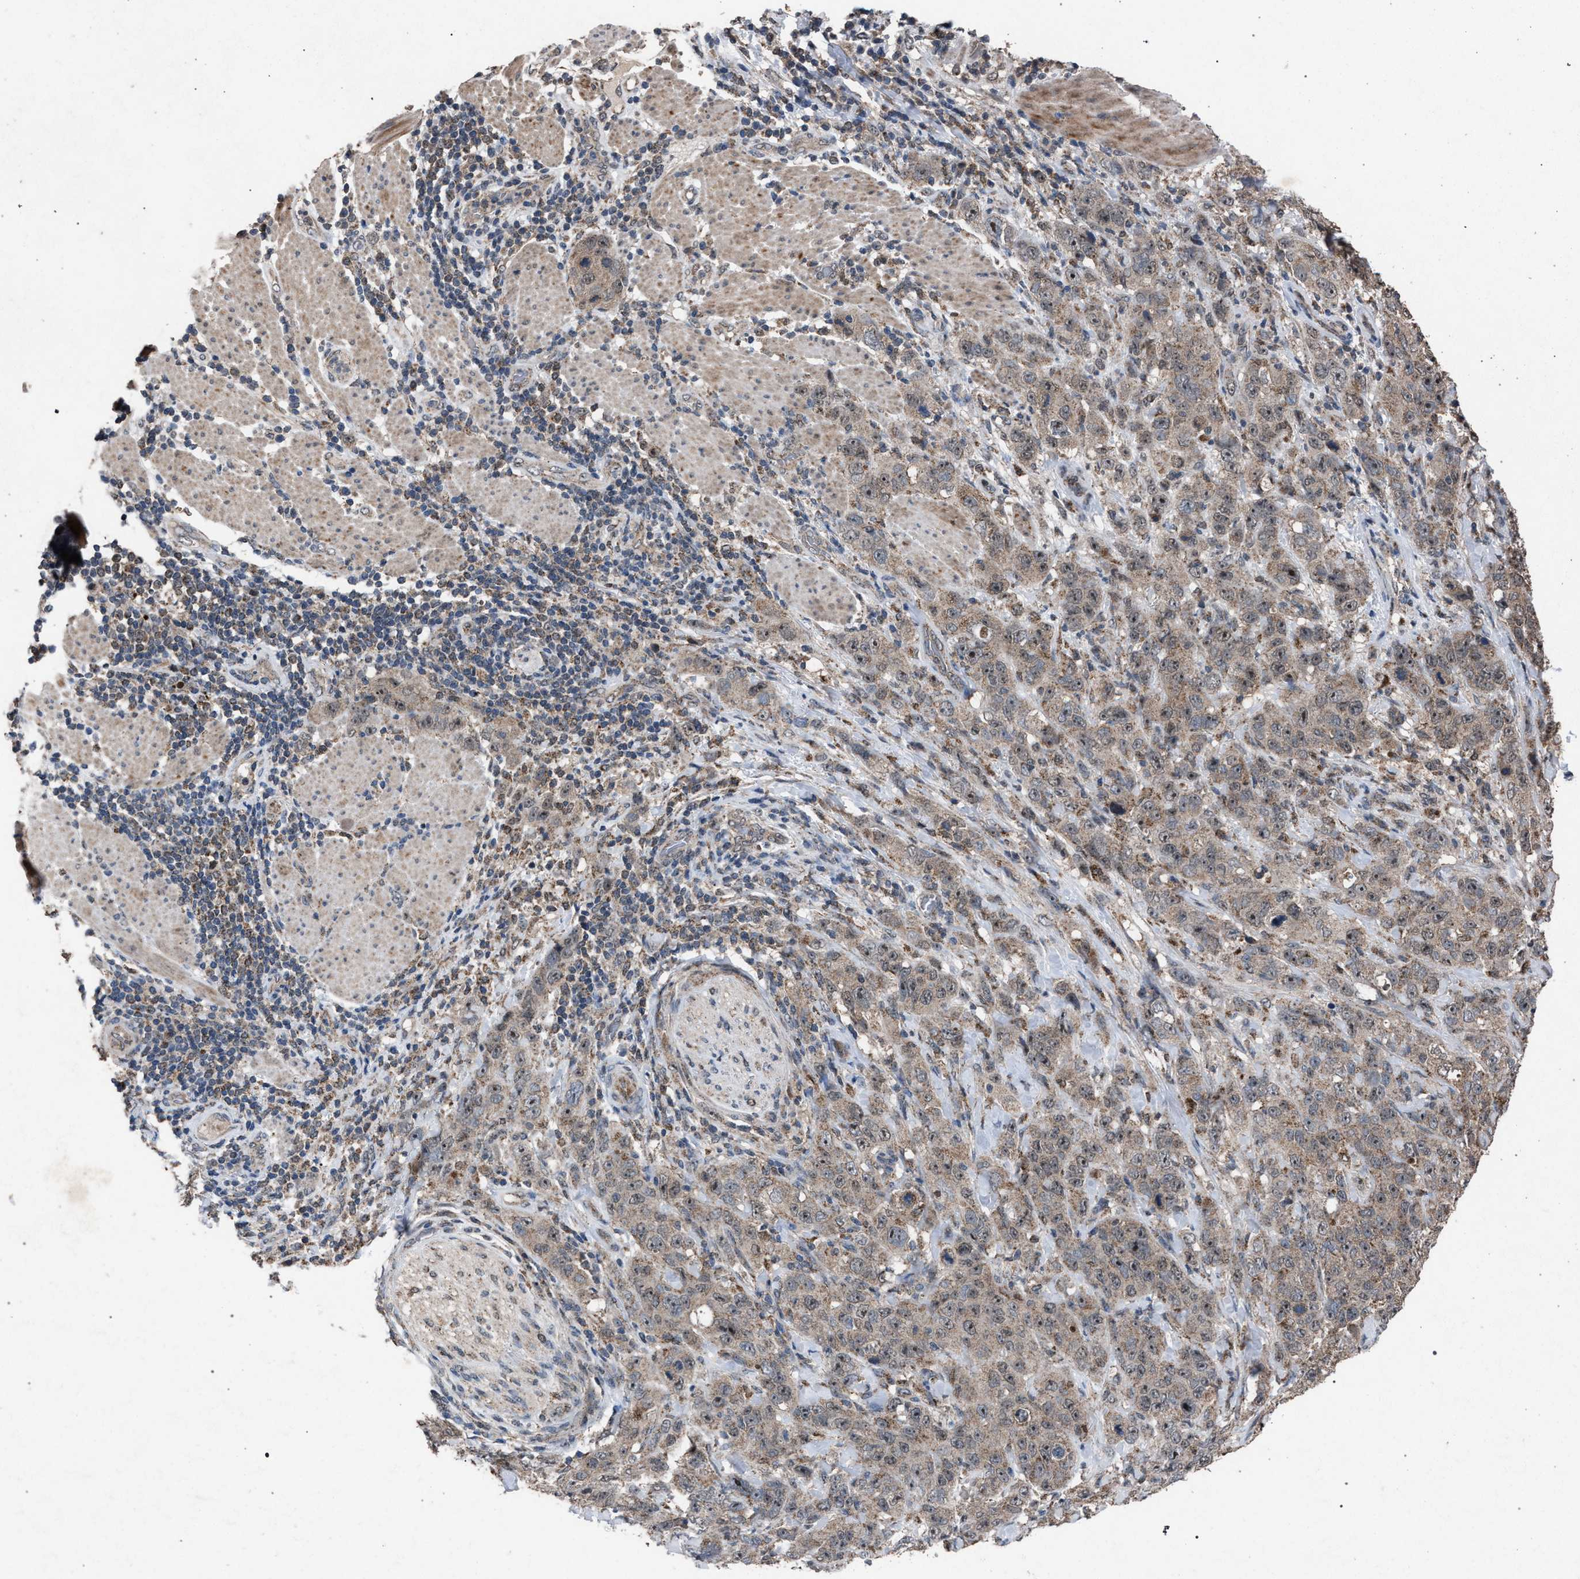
{"staining": {"intensity": "moderate", "quantity": ">75%", "location": "cytoplasmic/membranous,nuclear"}, "tissue": "stomach cancer", "cell_type": "Tumor cells", "image_type": "cancer", "snomed": [{"axis": "morphology", "description": "Adenocarcinoma, NOS"}, {"axis": "topography", "description": "Stomach"}], "caption": "The micrograph displays immunohistochemical staining of adenocarcinoma (stomach). There is moderate cytoplasmic/membranous and nuclear positivity is present in approximately >75% of tumor cells.", "gene": "HSD17B4", "patient": {"sex": "male", "age": 48}}